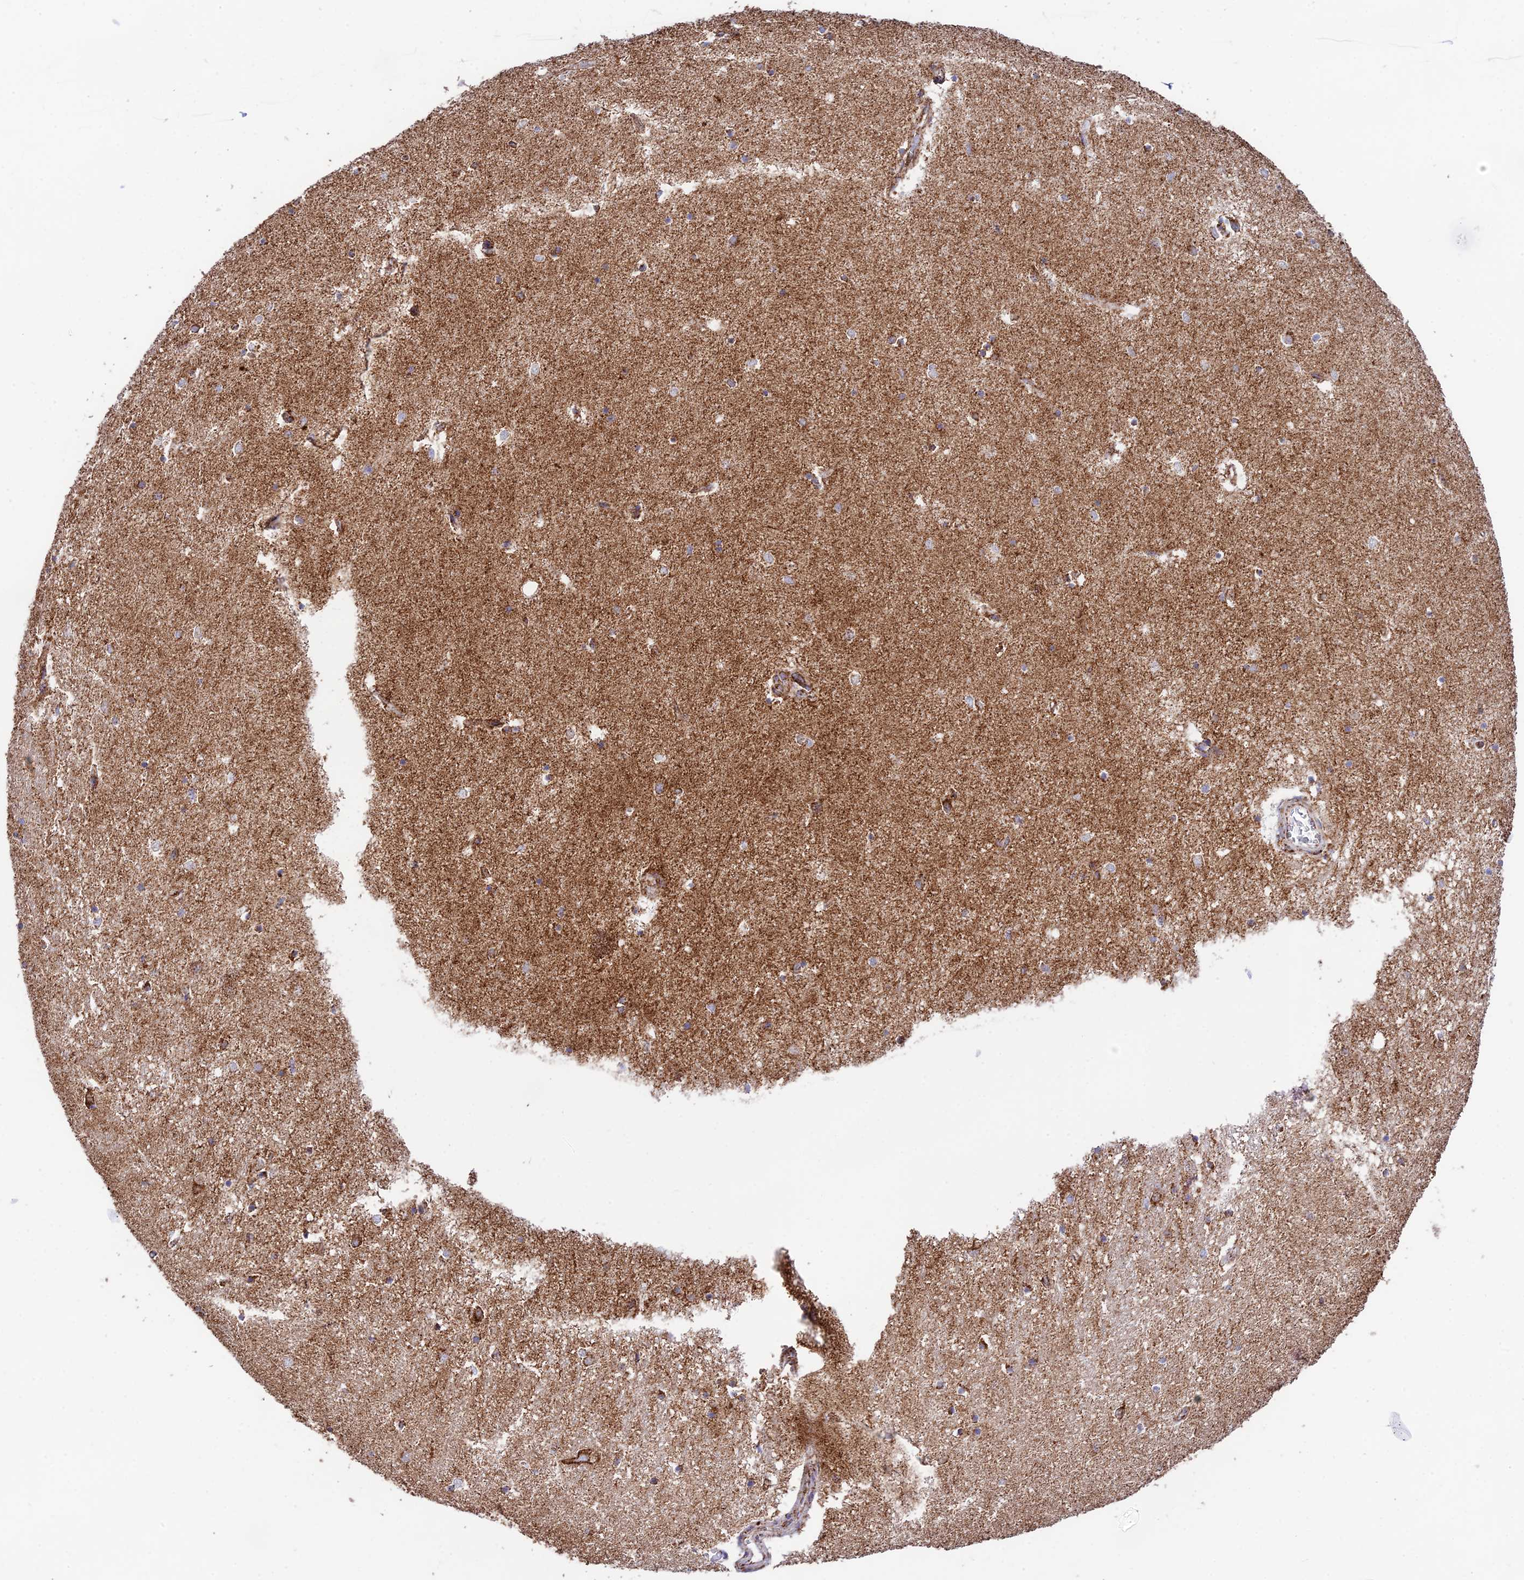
{"staining": {"intensity": "moderate", "quantity": "<25%", "location": "cytoplasmic/membranous"}, "tissue": "hippocampus", "cell_type": "Glial cells", "image_type": "normal", "snomed": [{"axis": "morphology", "description": "Normal tissue, NOS"}, {"axis": "topography", "description": "Hippocampus"}], "caption": "Immunohistochemistry micrograph of benign hippocampus stained for a protein (brown), which displays low levels of moderate cytoplasmic/membranous expression in about <25% of glial cells.", "gene": "CHCHD3", "patient": {"sex": "female", "age": 64}}